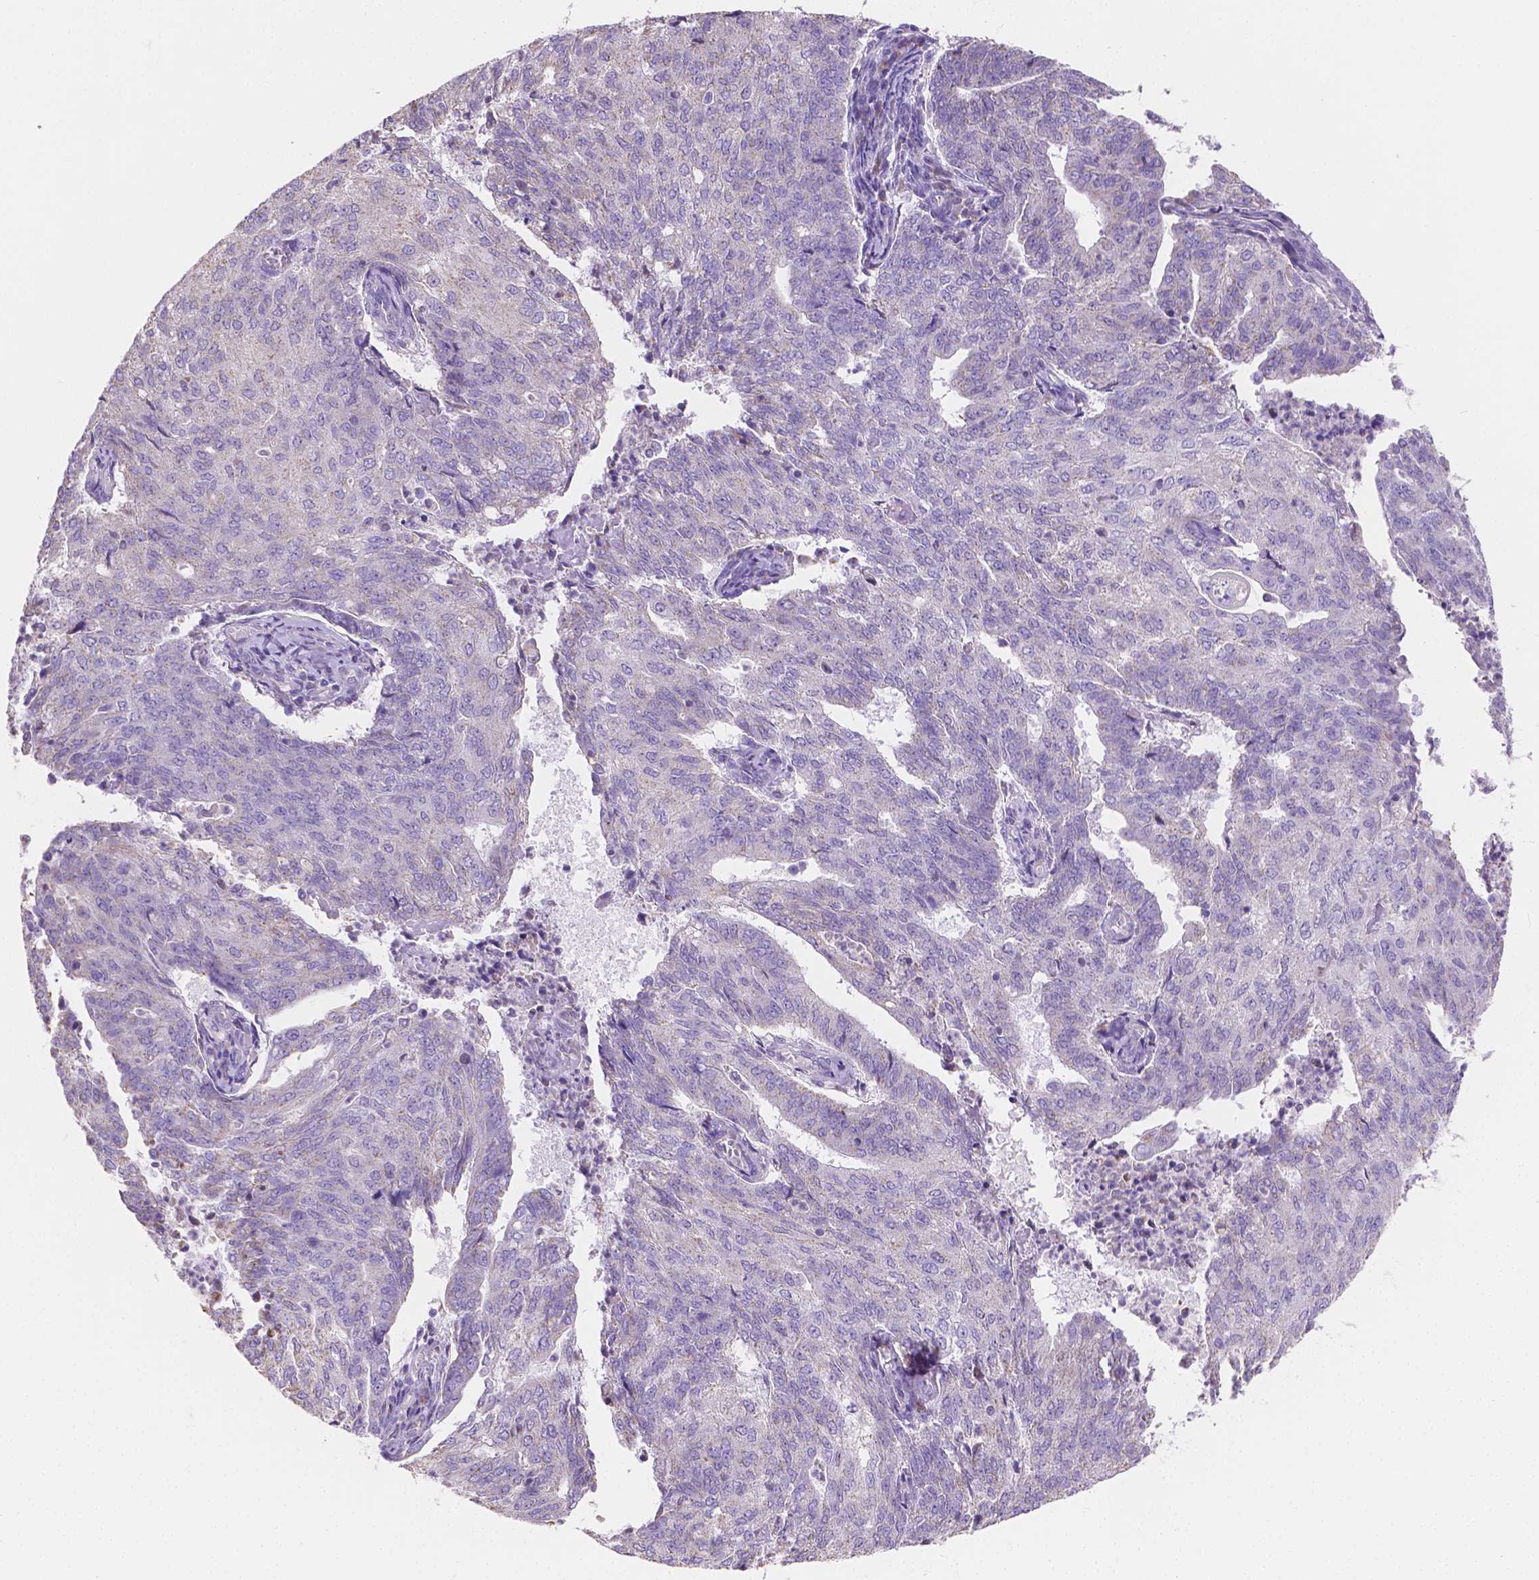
{"staining": {"intensity": "negative", "quantity": "none", "location": "none"}, "tissue": "endometrial cancer", "cell_type": "Tumor cells", "image_type": "cancer", "snomed": [{"axis": "morphology", "description": "Adenocarcinoma, NOS"}, {"axis": "topography", "description": "Endometrium"}], "caption": "There is no significant staining in tumor cells of endometrial cancer (adenocarcinoma).", "gene": "TMEM130", "patient": {"sex": "female", "age": 82}}